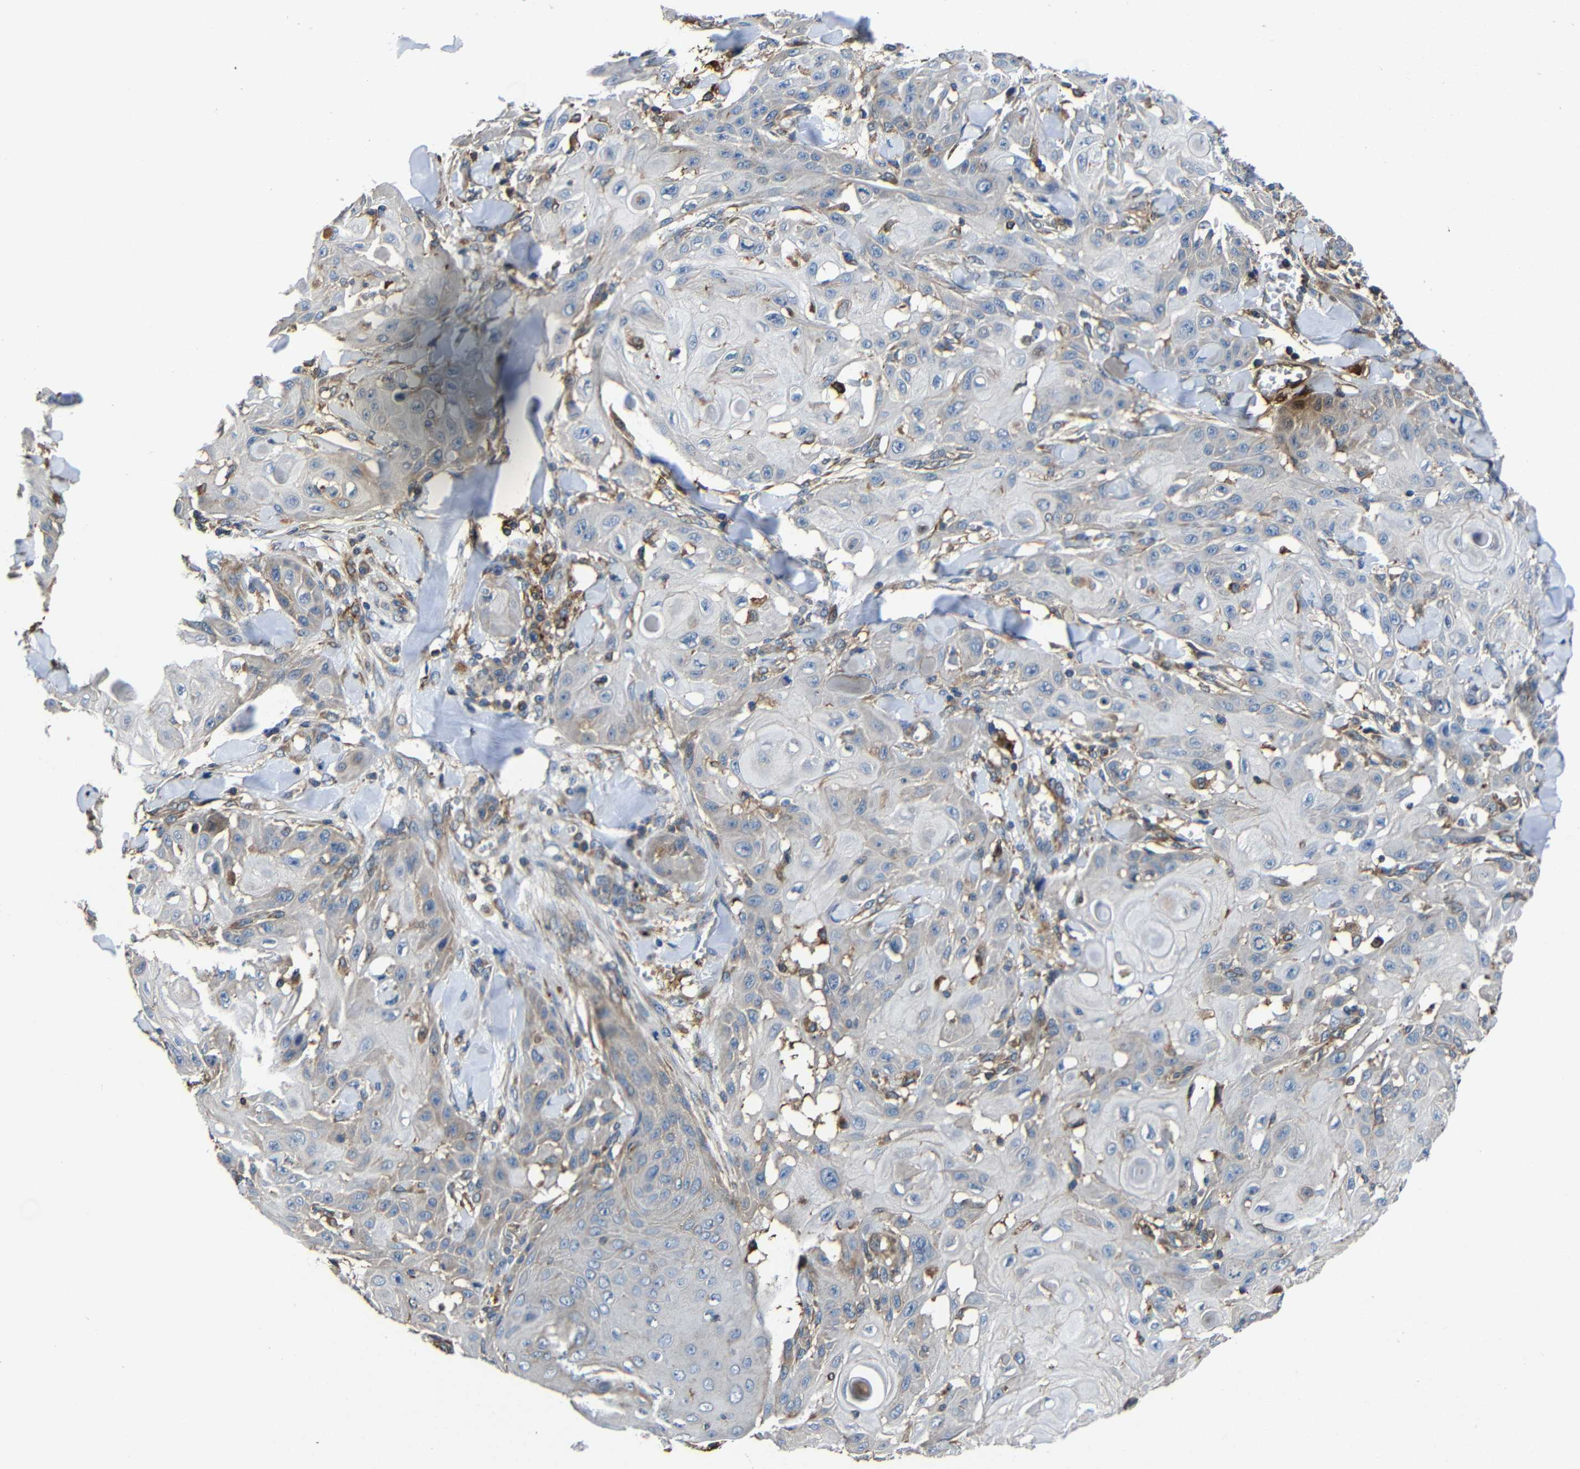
{"staining": {"intensity": "weak", "quantity": "<25%", "location": "cytoplasmic/membranous"}, "tissue": "skin cancer", "cell_type": "Tumor cells", "image_type": "cancer", "snomed": [{"axis": "morphology", "description": "Squamous cell carcinoma, NOS"}, {"axis": "topography", "description": "Skin"}], "caption": "Micrograph shows no protein staining in tumor cells of skin cancer tissue. (DAB (3,3'-diaminobenzidine) IHC, high magnification).", "gene": "GDI1", "patient": {"sex": "male", "age": 24}}